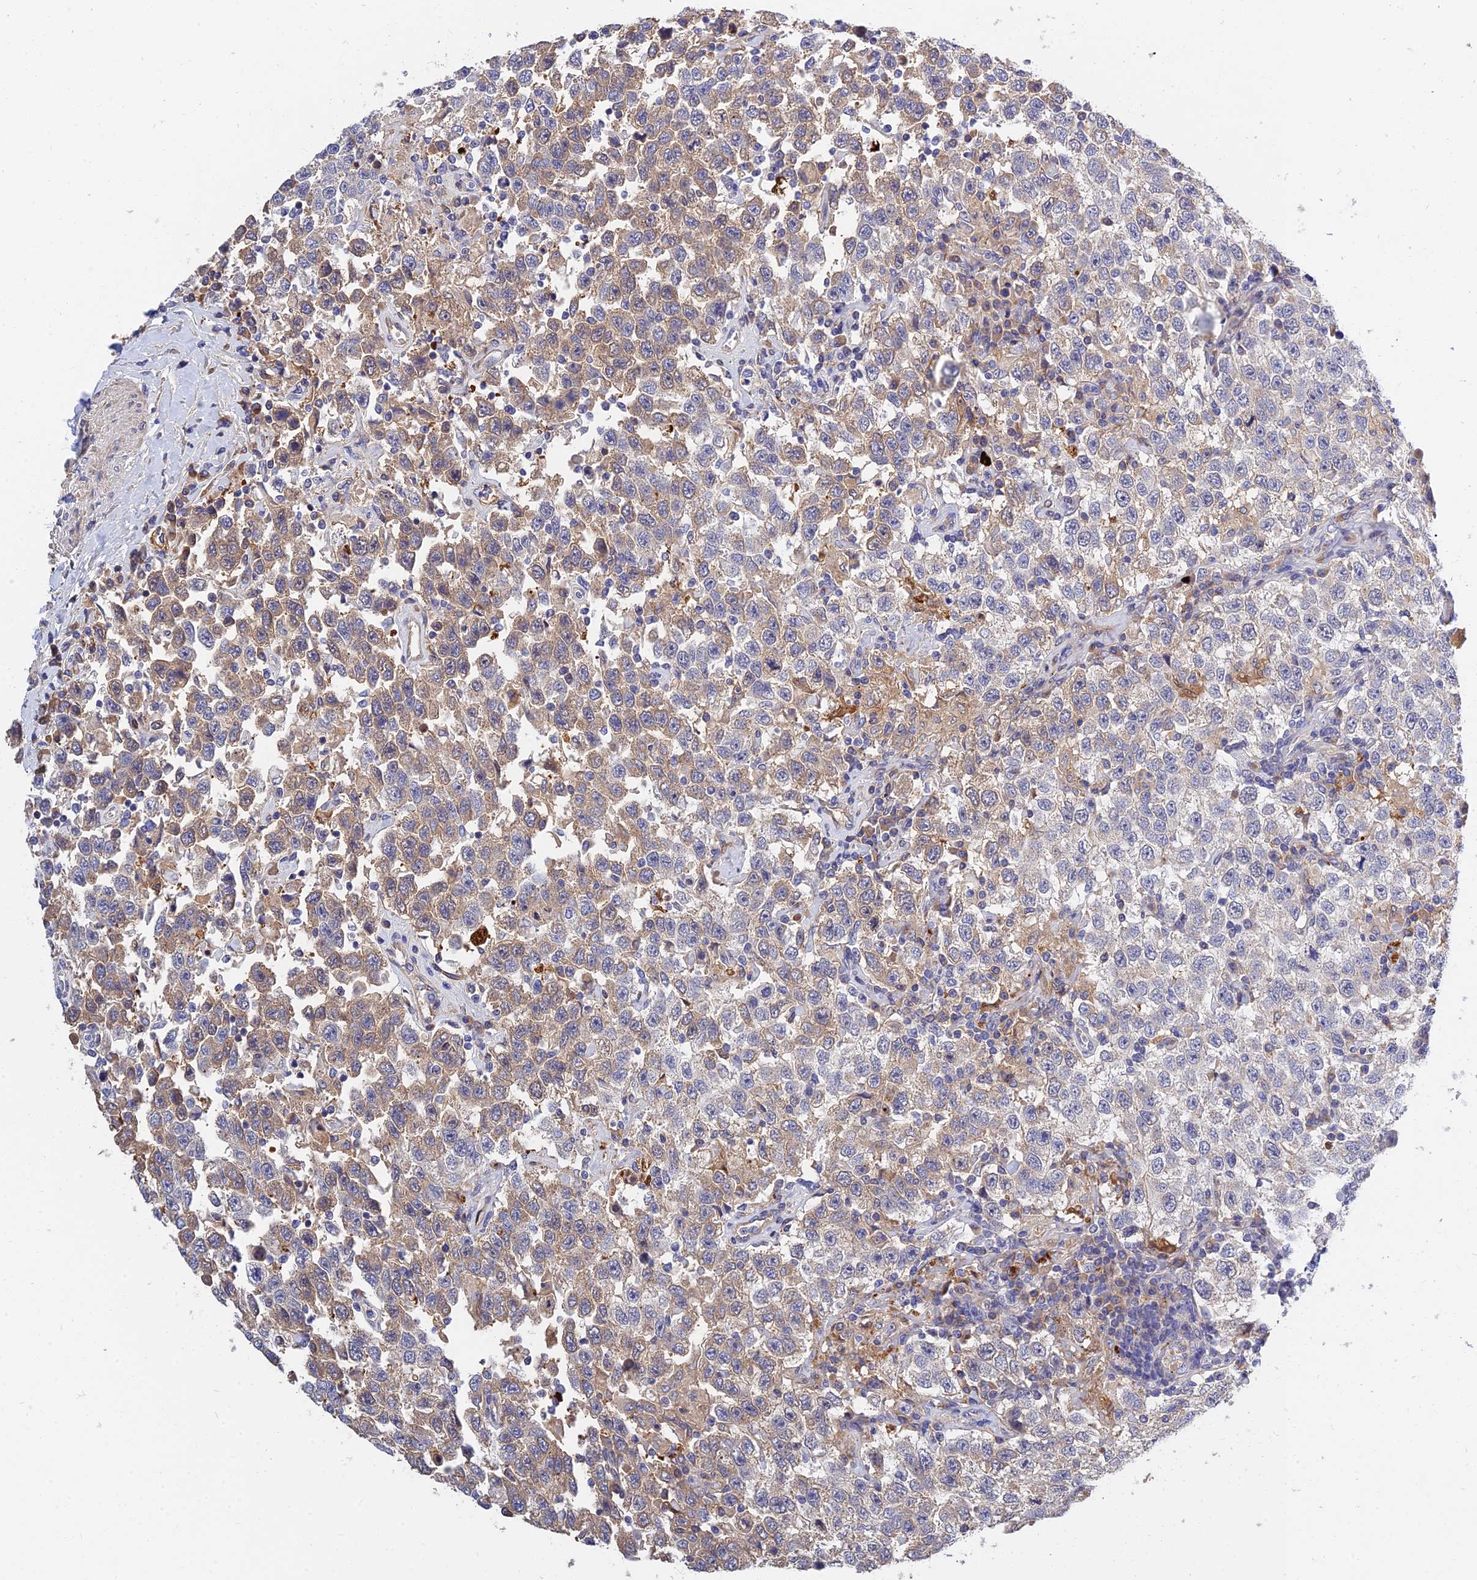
{"staining": {"intensity": "weak", "quantity": "25%-75%", "location": "cytoplasmic/membranous"}, "tissue": "testis cancer", "cell_type": "Tumor cells", "image_type": "cancer", "snomed": [{"axis": "morphology", "description": "Seminoma, NOS"}, {"axis": "topography", "description": "Testis"}], "caption": "Protein expression analysis of testis seminoma shows weak cytoplasmic/membranous staining in about 25%-75% of tumor cells.", "gene": "MRPL35", "patient": {"sex": "male", "age": 41}}